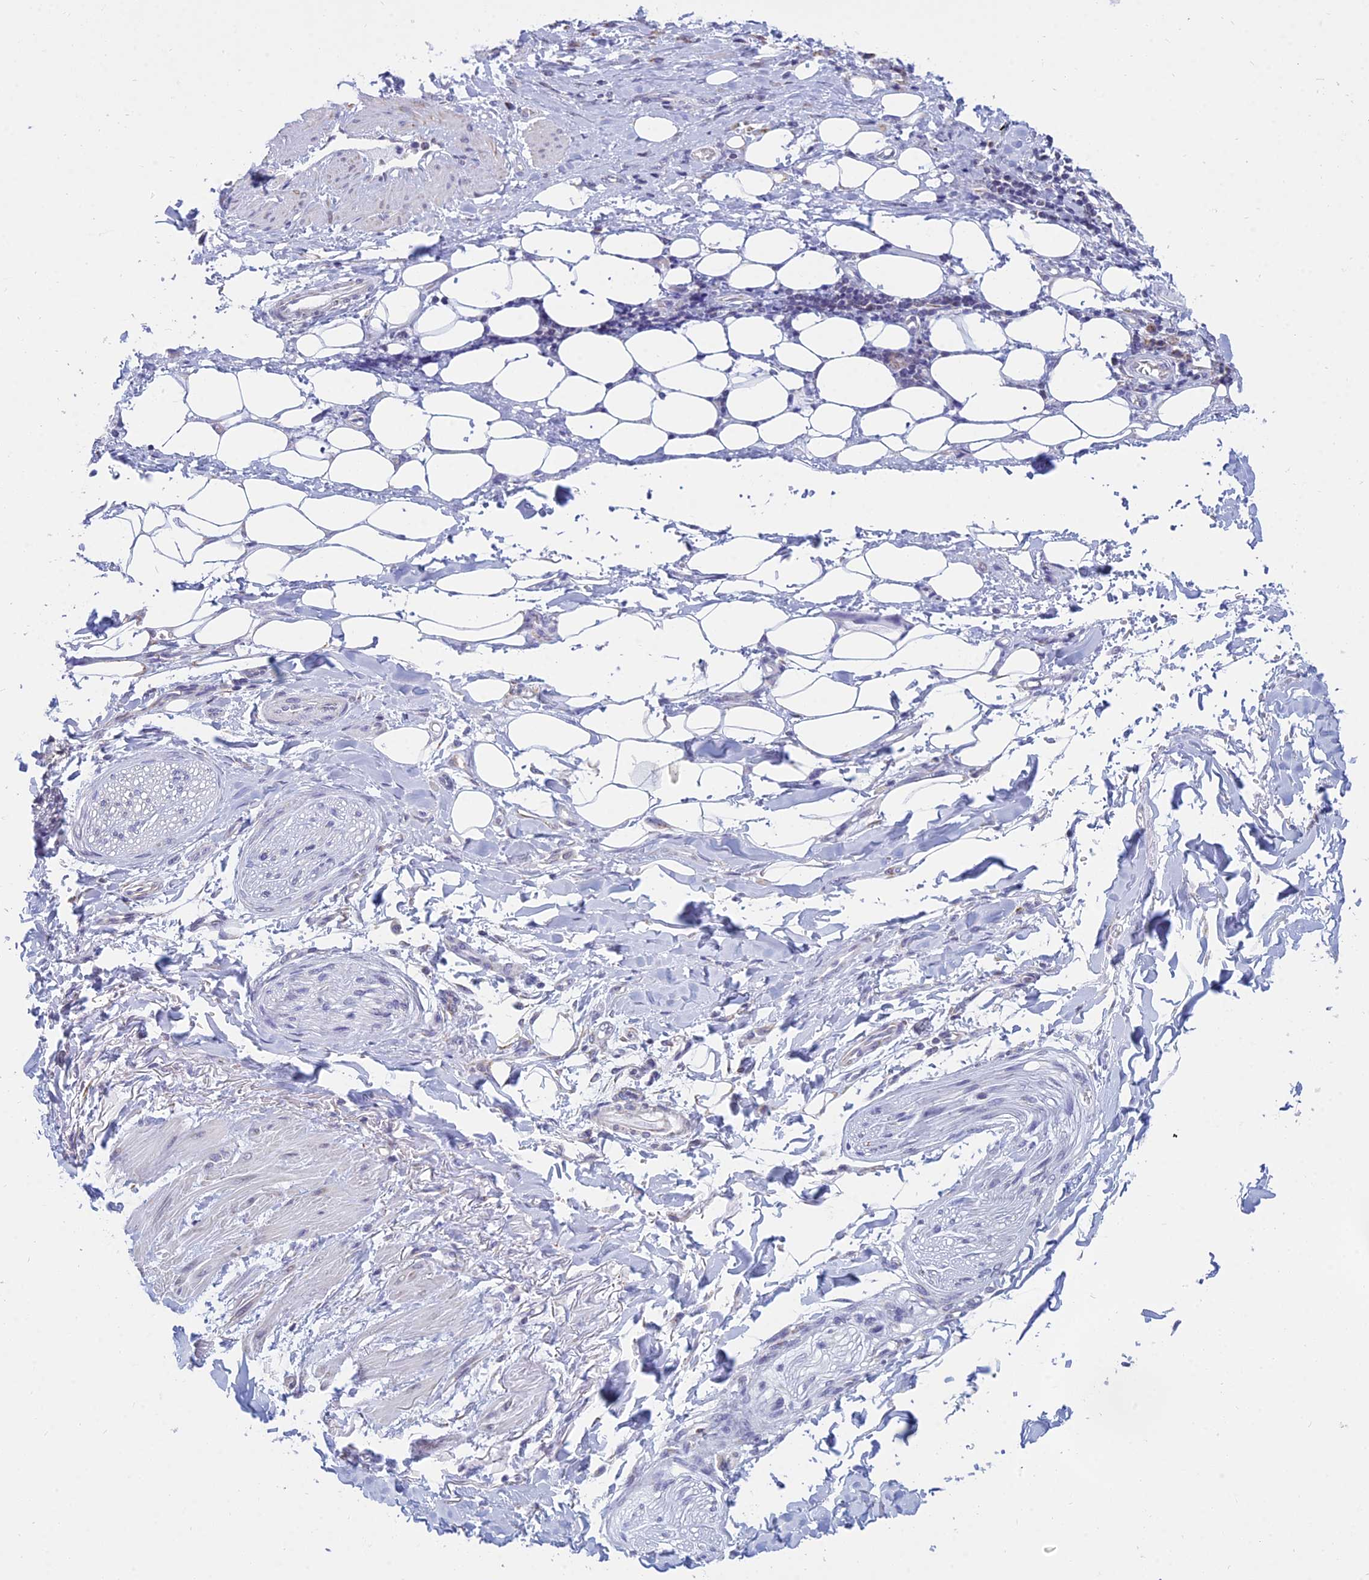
{"staining": {"intensity": "negative", "quantity": "none", "location": "none"}, "tissue": "adipose tissue", "cell_type": "Adipocytes", "image_type": "normal", "snomed": [{"axis": "morphology", "description": "Normal tissue, NOS"}, {"axis": "morphology", "description": "Adenocarcinoma, NOS"}, {"axis": "topography", "description": "Esophagus"}], "caption": "The photomicrograph reveals no staining of adipocytes in benign adipose tissue. (Stains: DAB (3,3'-diaminobenzidine) immunohistochemistry (IHC) with hematoxylin counter stain, Microscopy: brightfield microscopy at high magnification).", "gene": "KLF14", "patient": {"sex": "male", "age": 62}}